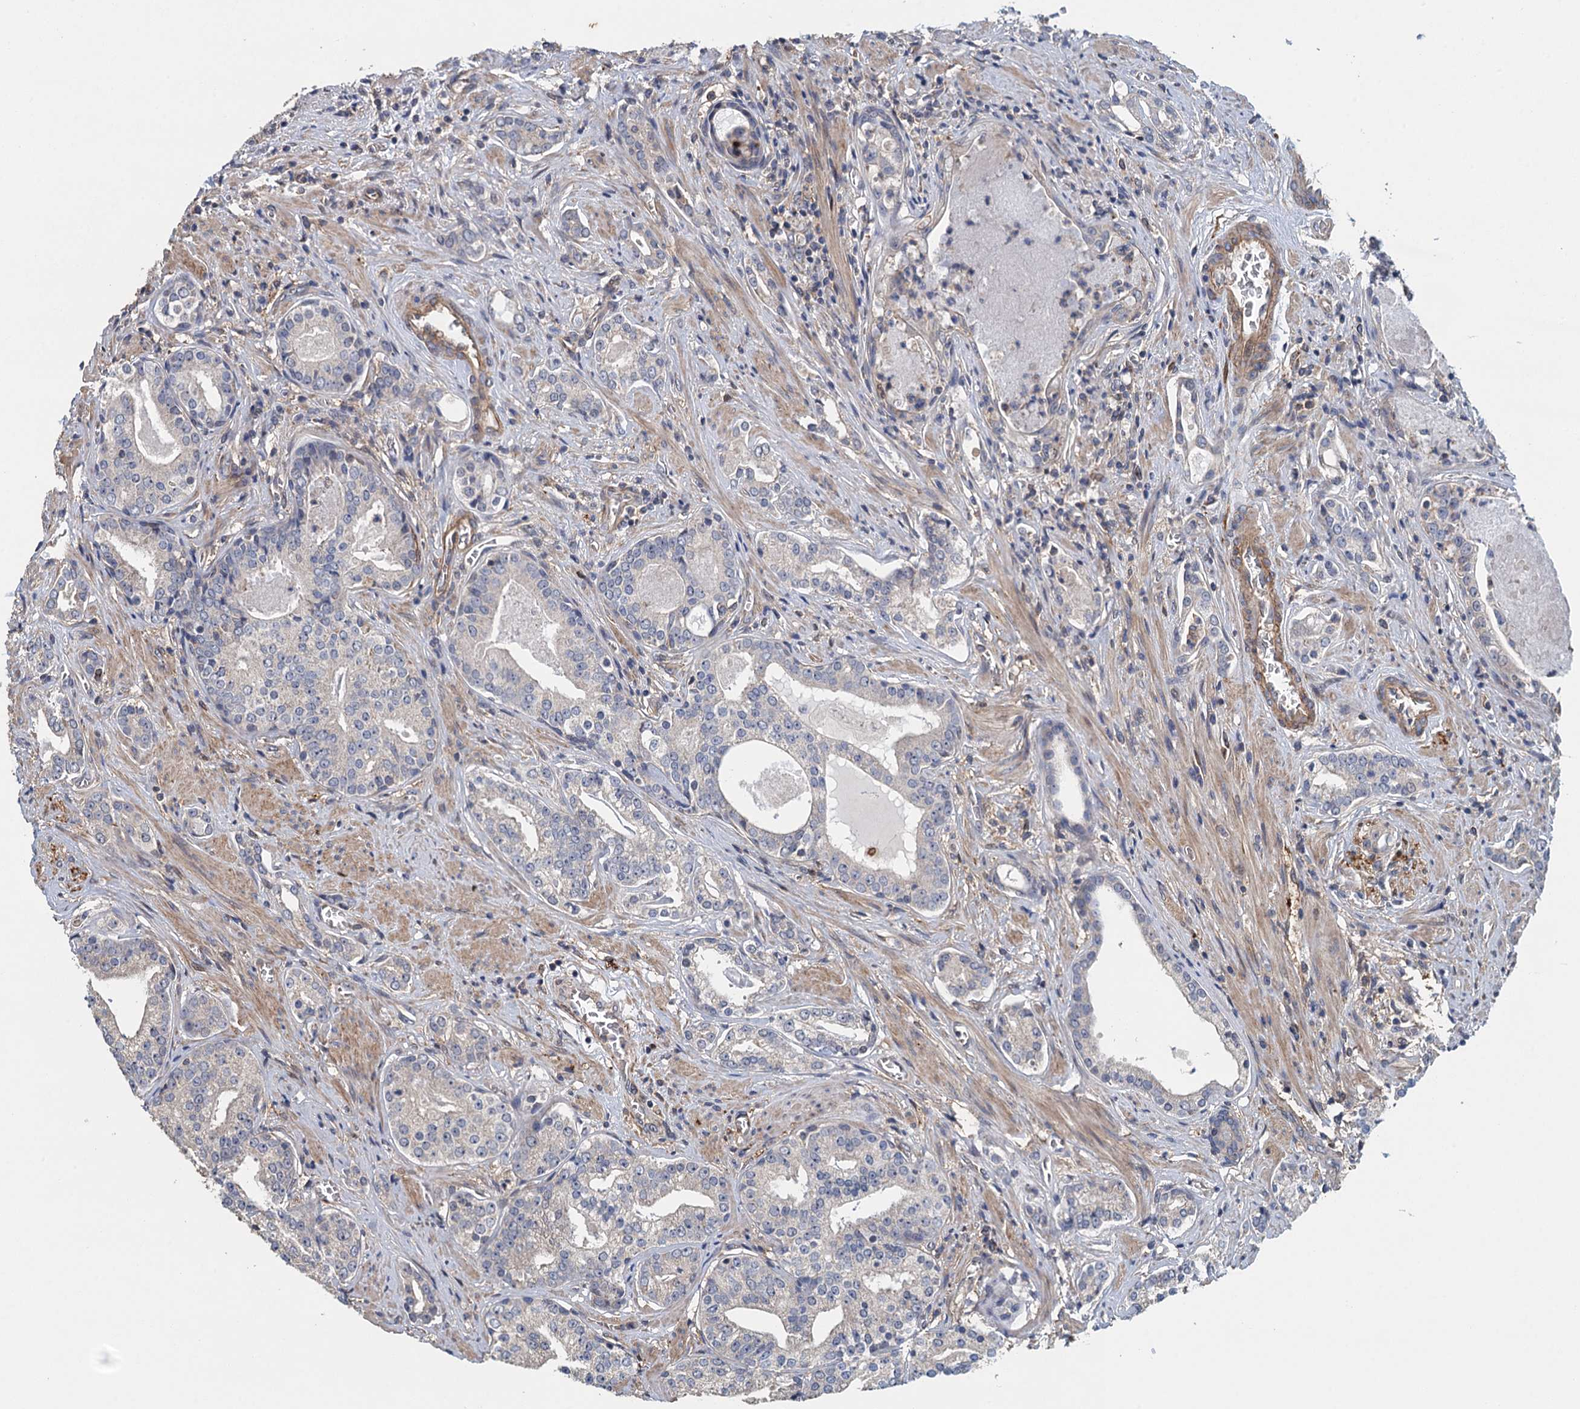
{"staining": {"intensity": "negative", "quantity": "none", "location": "none"}, "tissue": "prostate cancer", "cell_type": "Tumor cells", "image_type": "cancer", "snomed": [{"axis": "morphology", "description": "Adenocarcinoma, High grade"}, {"axis": "topography", "description": "Prostate"}], "caption": "Immunohistochemistry histopathology image of prostate cancer stained for a protein (brown), which exhibits no positivity in tumor cells.", "gene": "RSAD2", "patient": {"sex": "male", "age": 58}}